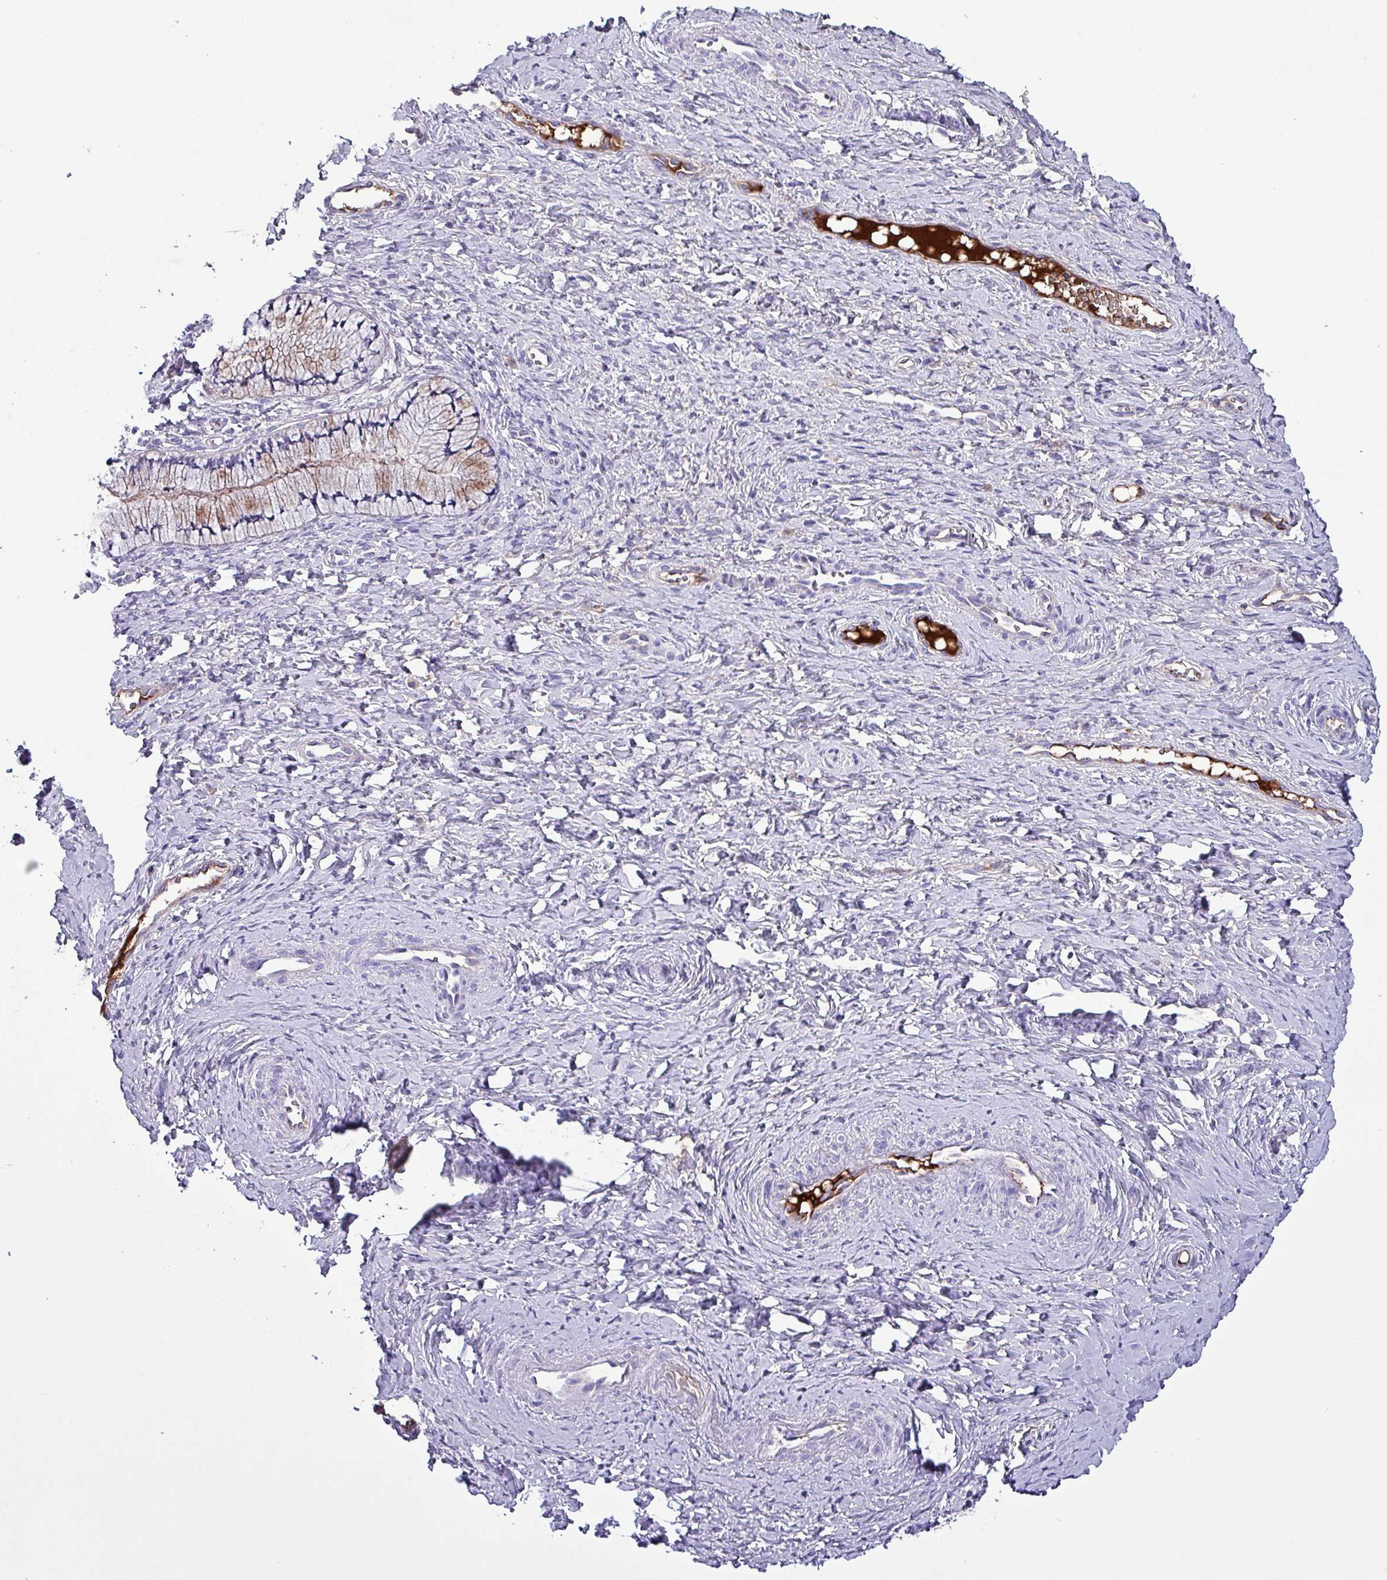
{"staining": {"intensity": "moderate", "quantity": "<25%", "location": "cytoplasmic/membranous"}, "tissue": "cervix", "cell_type": "Glandular cells", "image_type": "normal", "snomed": [{"axis": "morphology", "description": "Normal tissue, NOS"}, {"axis": "topography", "description": "Cervix"}], "caption": "Human cervix stained for a protein (brown) exhibits moderate cytoplasmic/membranous positive staining in about <25% of glandular cells.", "gene": "HPR", "patient": {"sex": "female", "age": 36}}